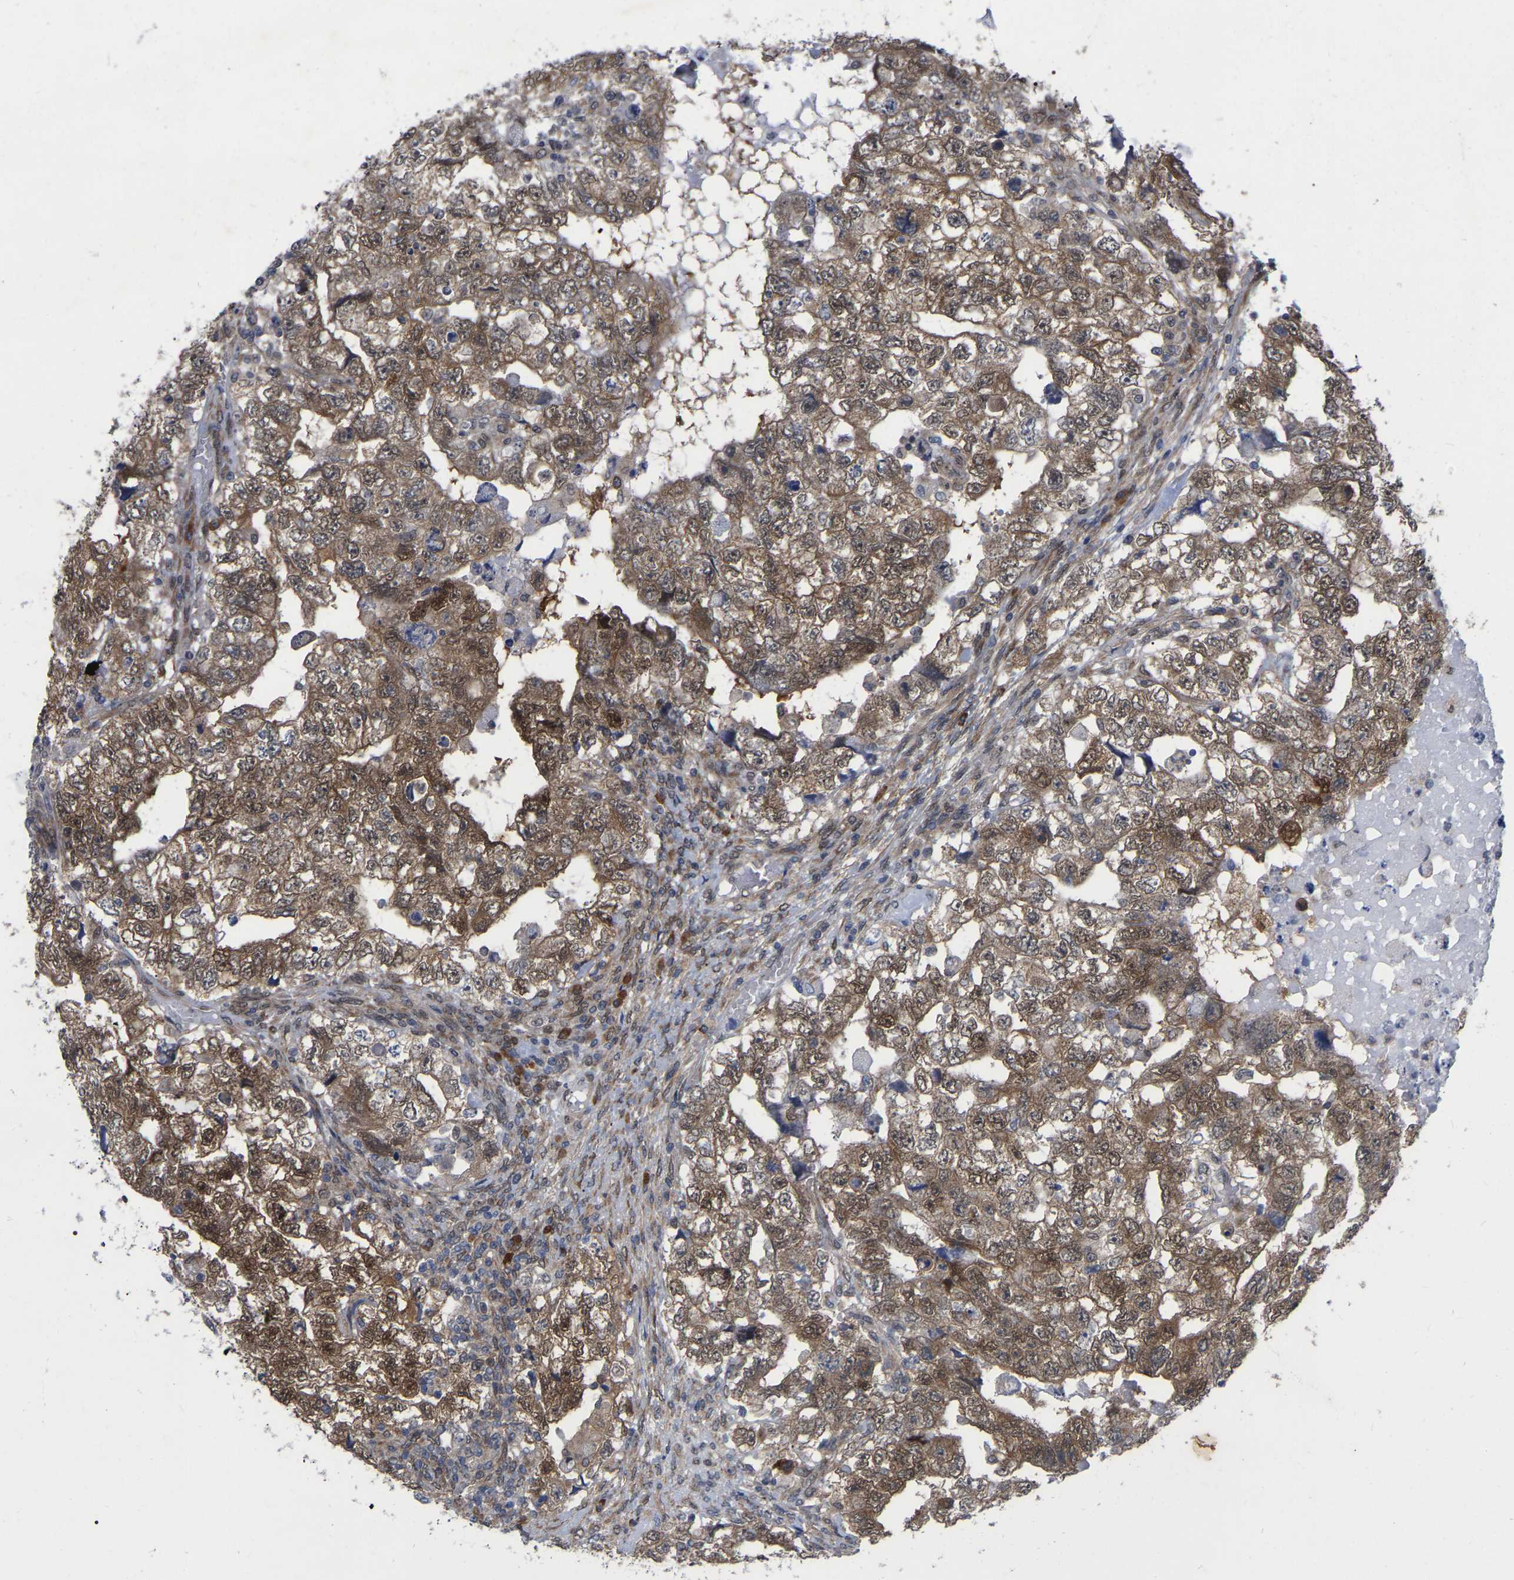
{"staining": {"intensity": "moderate", "quantity": ">75%", "location": "cytoplasmic/membranous,nuclear"}, "tissue": "testis cancer", "cell_type": "Tumor cells", "image_type": "cancer", "snomed": [{"axis": "morphology", "description": "Carcinoma, Embryonal, NOS"}, {"axis": "topography", "description": "Testis"}], "caption": "Moderate cytoplasmic/membranous and nuclear positivity for a protein is appreciated in approximately >75% of tumor cells of testis cancer (embryonal carcinoma) using IHC.", "gene": "UBE4B", "patient": {"sex": "male", "age": 36}}